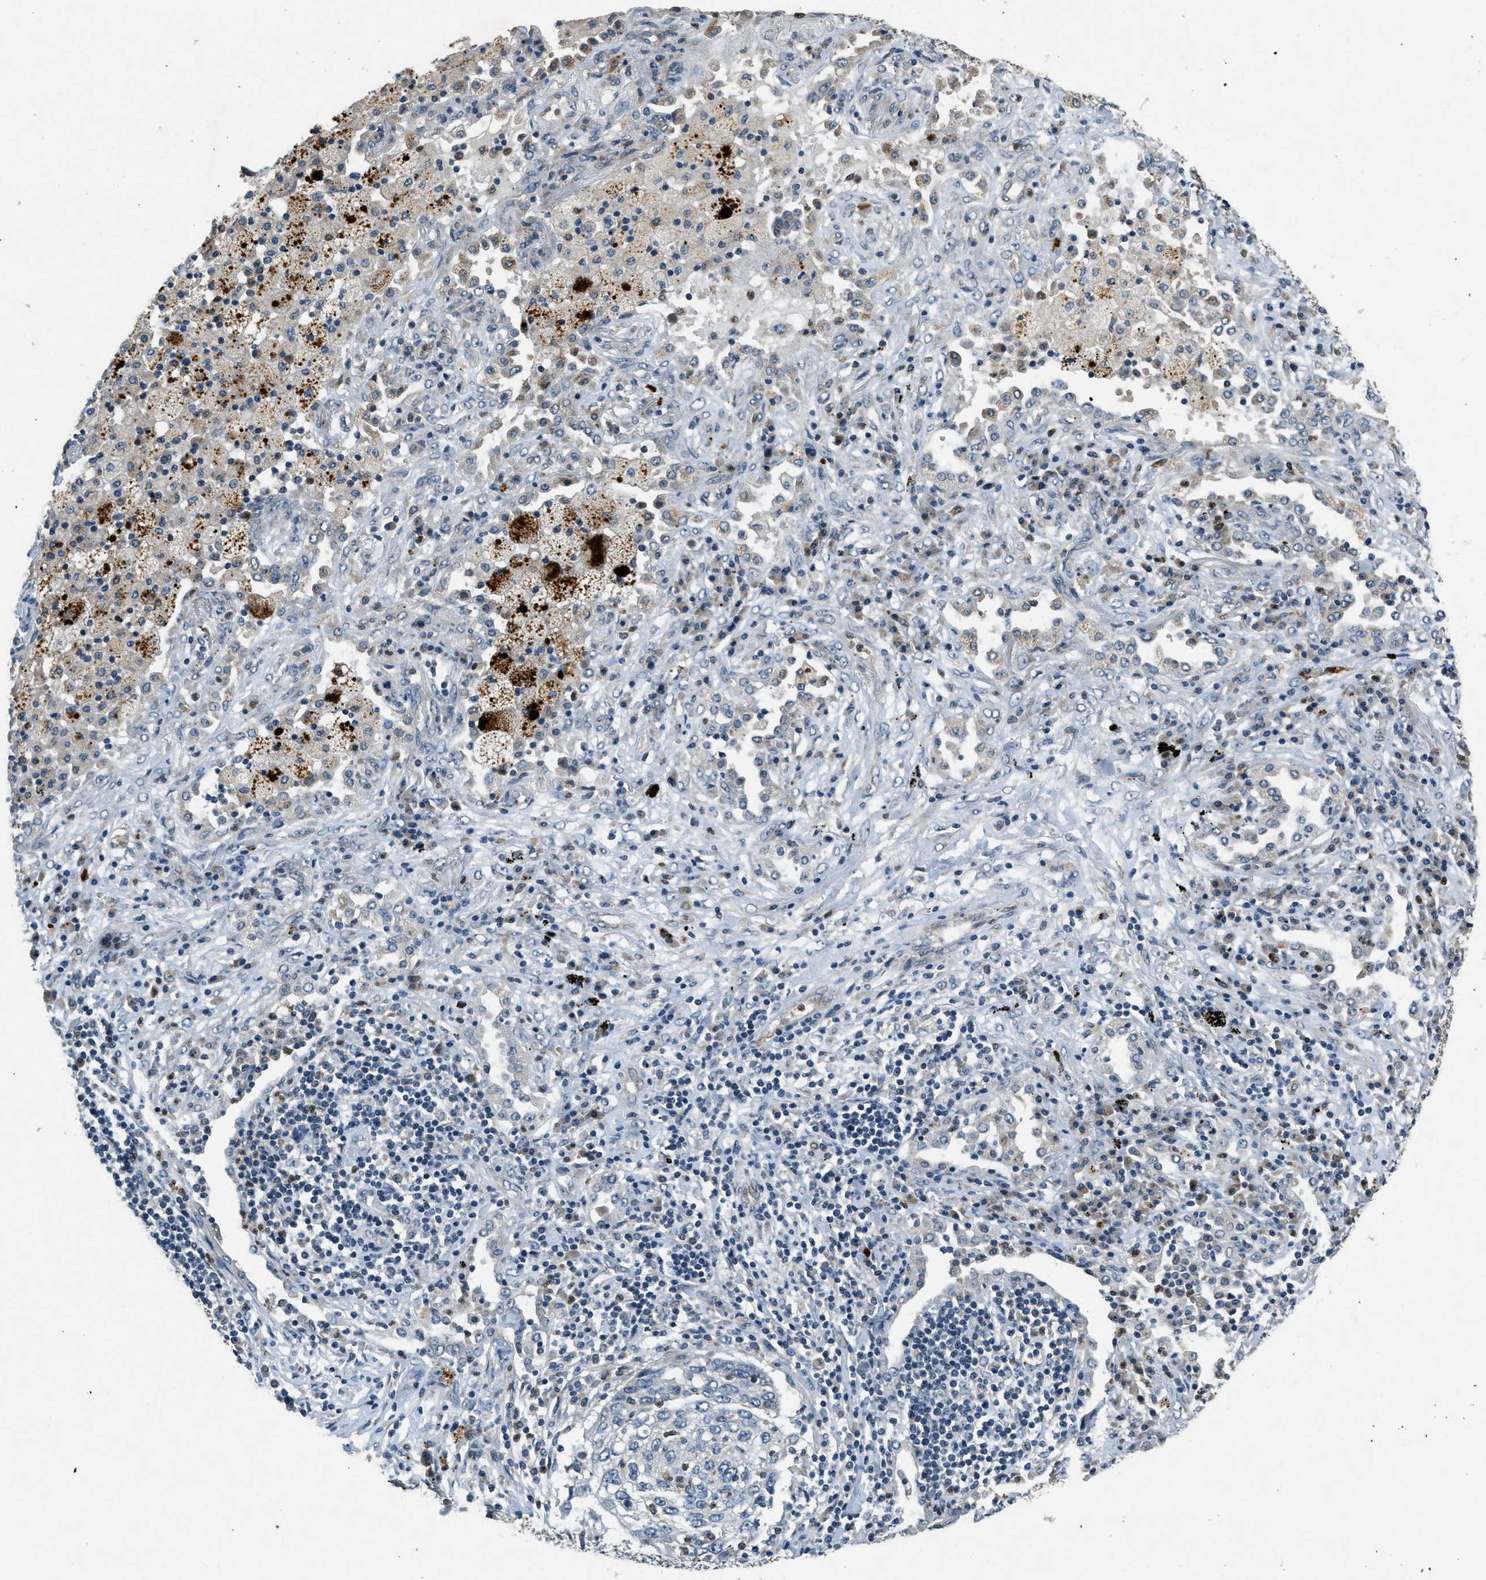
{"staining": {"intensity": "negative", "quantity": "none", "location": "none"}, "tissue": "lung cancer", "cell_type": "Tumor cells", "image_type": "cancer", "snomed": [{"axis": "morphology", "description": "Squamous cell carcinoma, NOS"}, {"axis": "topography", "description": "Lung"}], "caption": "This is a image of immunohistochemistry staining of lung cancer, which shows no staining in tumor cells.", "gene": "RAB3D", "patient": {"sex": "female", "age": 63}}